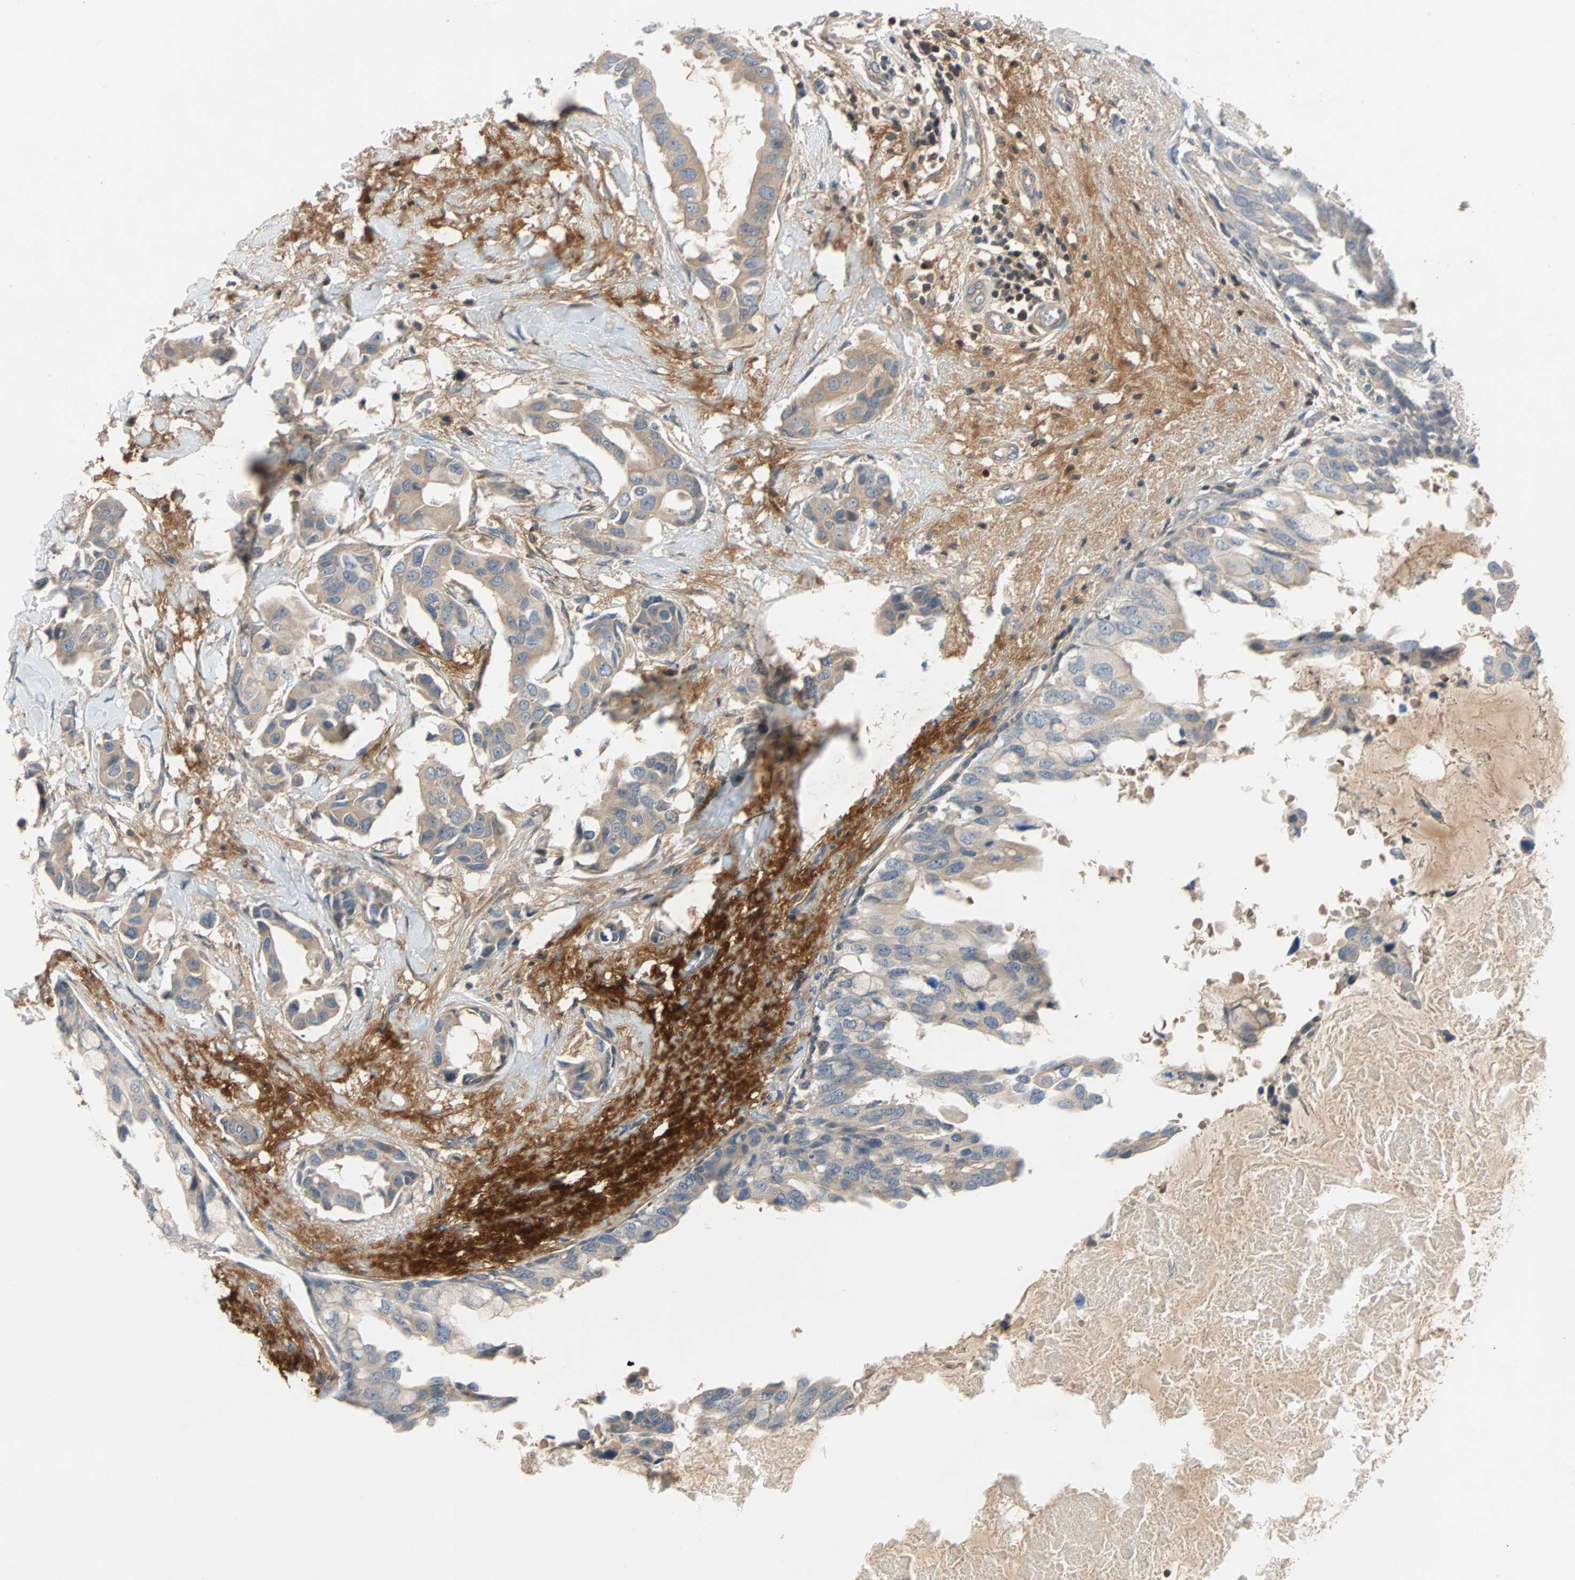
{"staining": {"intensity": "moderate", "quantity": ">75%", "location": "cytoplasmic/membranous"}, "tissue": "breast cancer", "cell_type": "Tumor cells", "image_type": "cancer", "snomed": [{"axis": "morphology", "description": "Duct carcinoma"}, {"axis": "topography", "description": "Breast"}], "caption": "A high-resolution photomicrograph shows IHC staining of breast cancer, which reveals moderate cytoplasmic/membranous expression in approximately >75% of tumor cells.", "gene": "MAP4K1", "patient": {"sex": "female", "age": 40}}